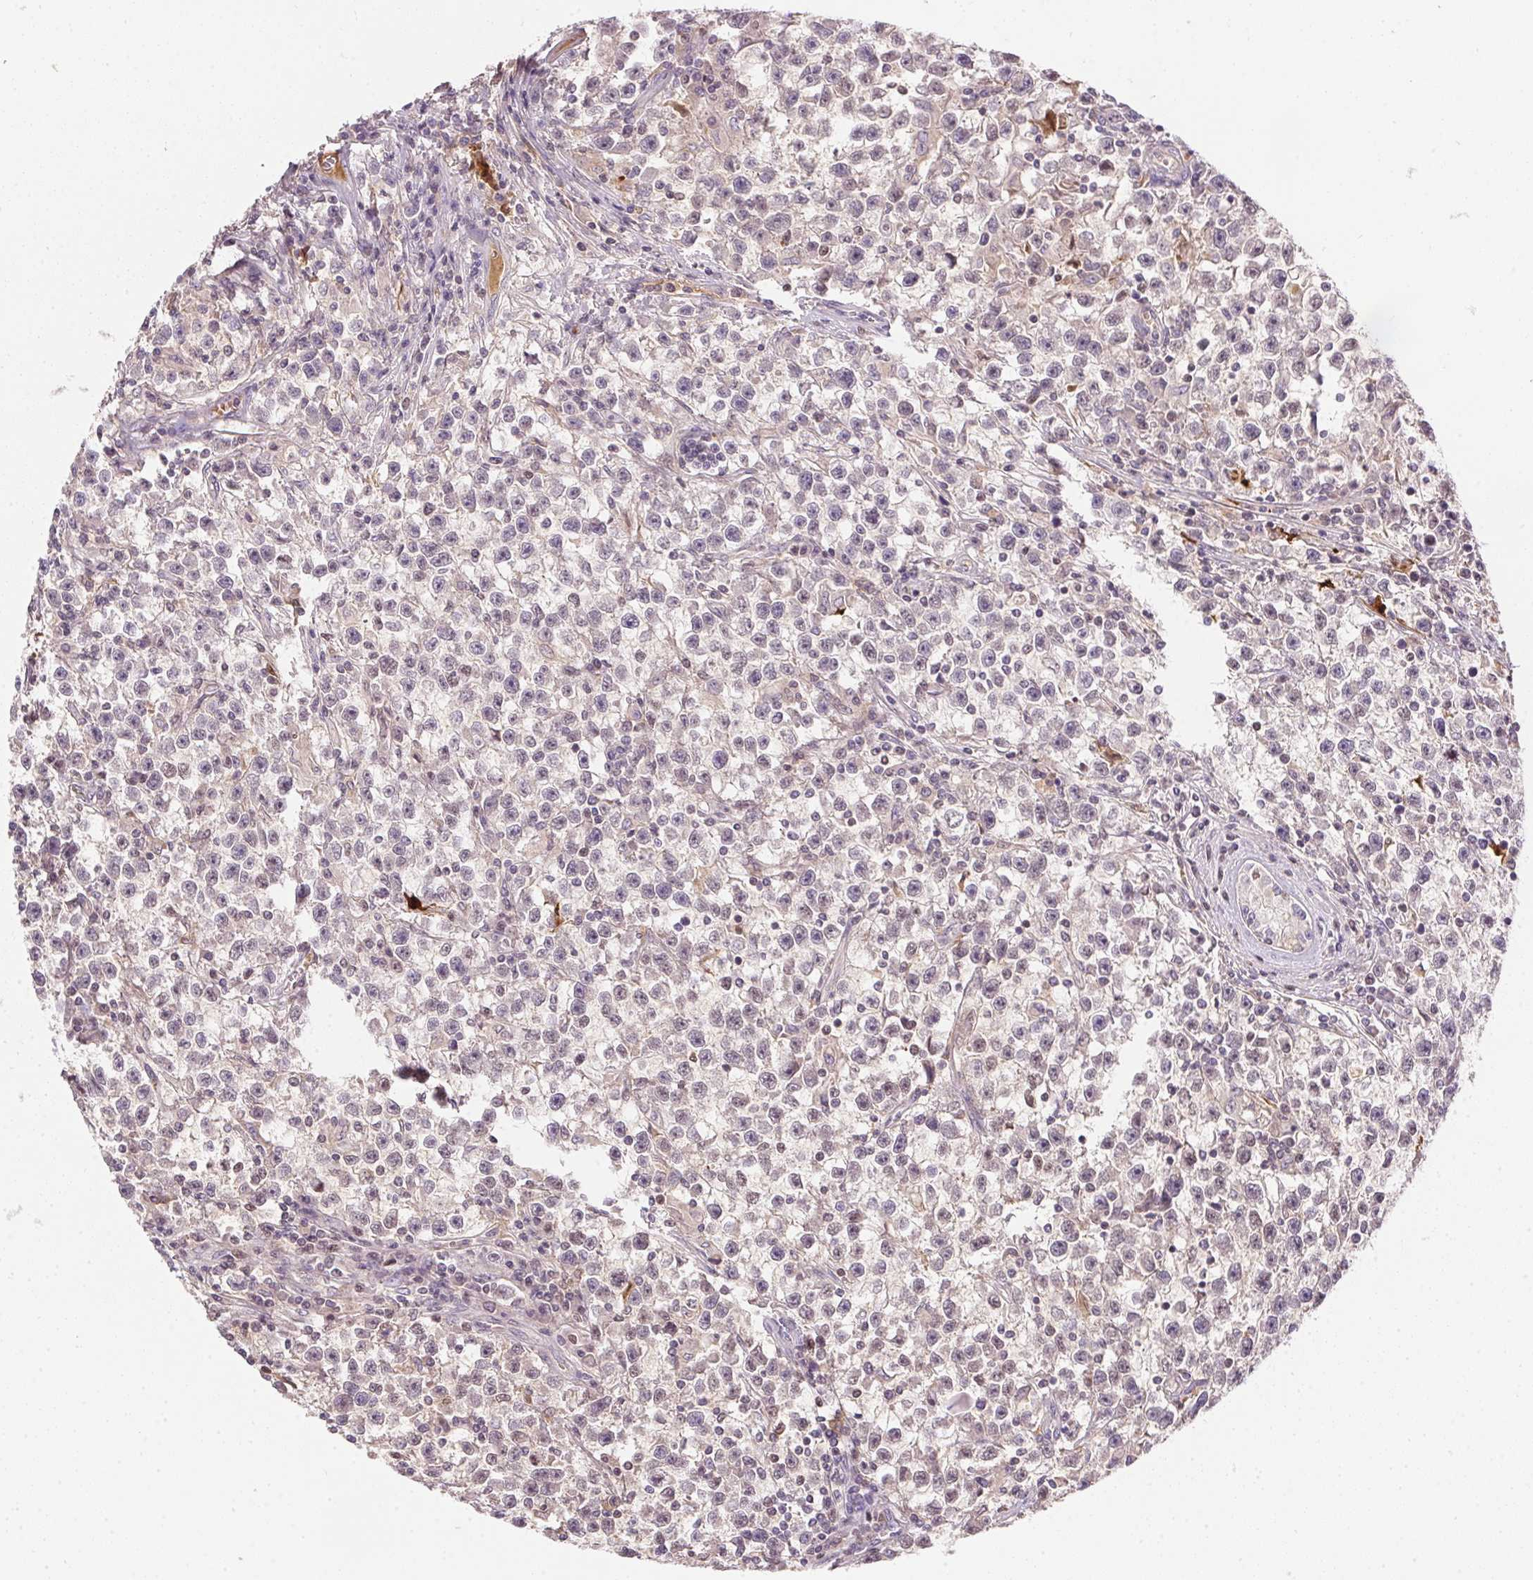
{"staining": {"intensity": "negative", "quantity": "none", "location": "none"}, "tissue": "testis cancer", "cell_type": "Tumor cells", "image_type": "cancer", "snomed": [{"axis": "morphology", "description": "Seminoma, NOS"}, {"axis": "topography", "description": "Testis"}], "caption": "Immunohistochemical staining of testis seminoma displays no significant positivity in tumor cells. (Brightfield microscopy of DAB (3,3'-diaminobenzidine) IHC at high magnification).", "gene": "ORM1", "patient": {"sex": "male", "age": 31}}